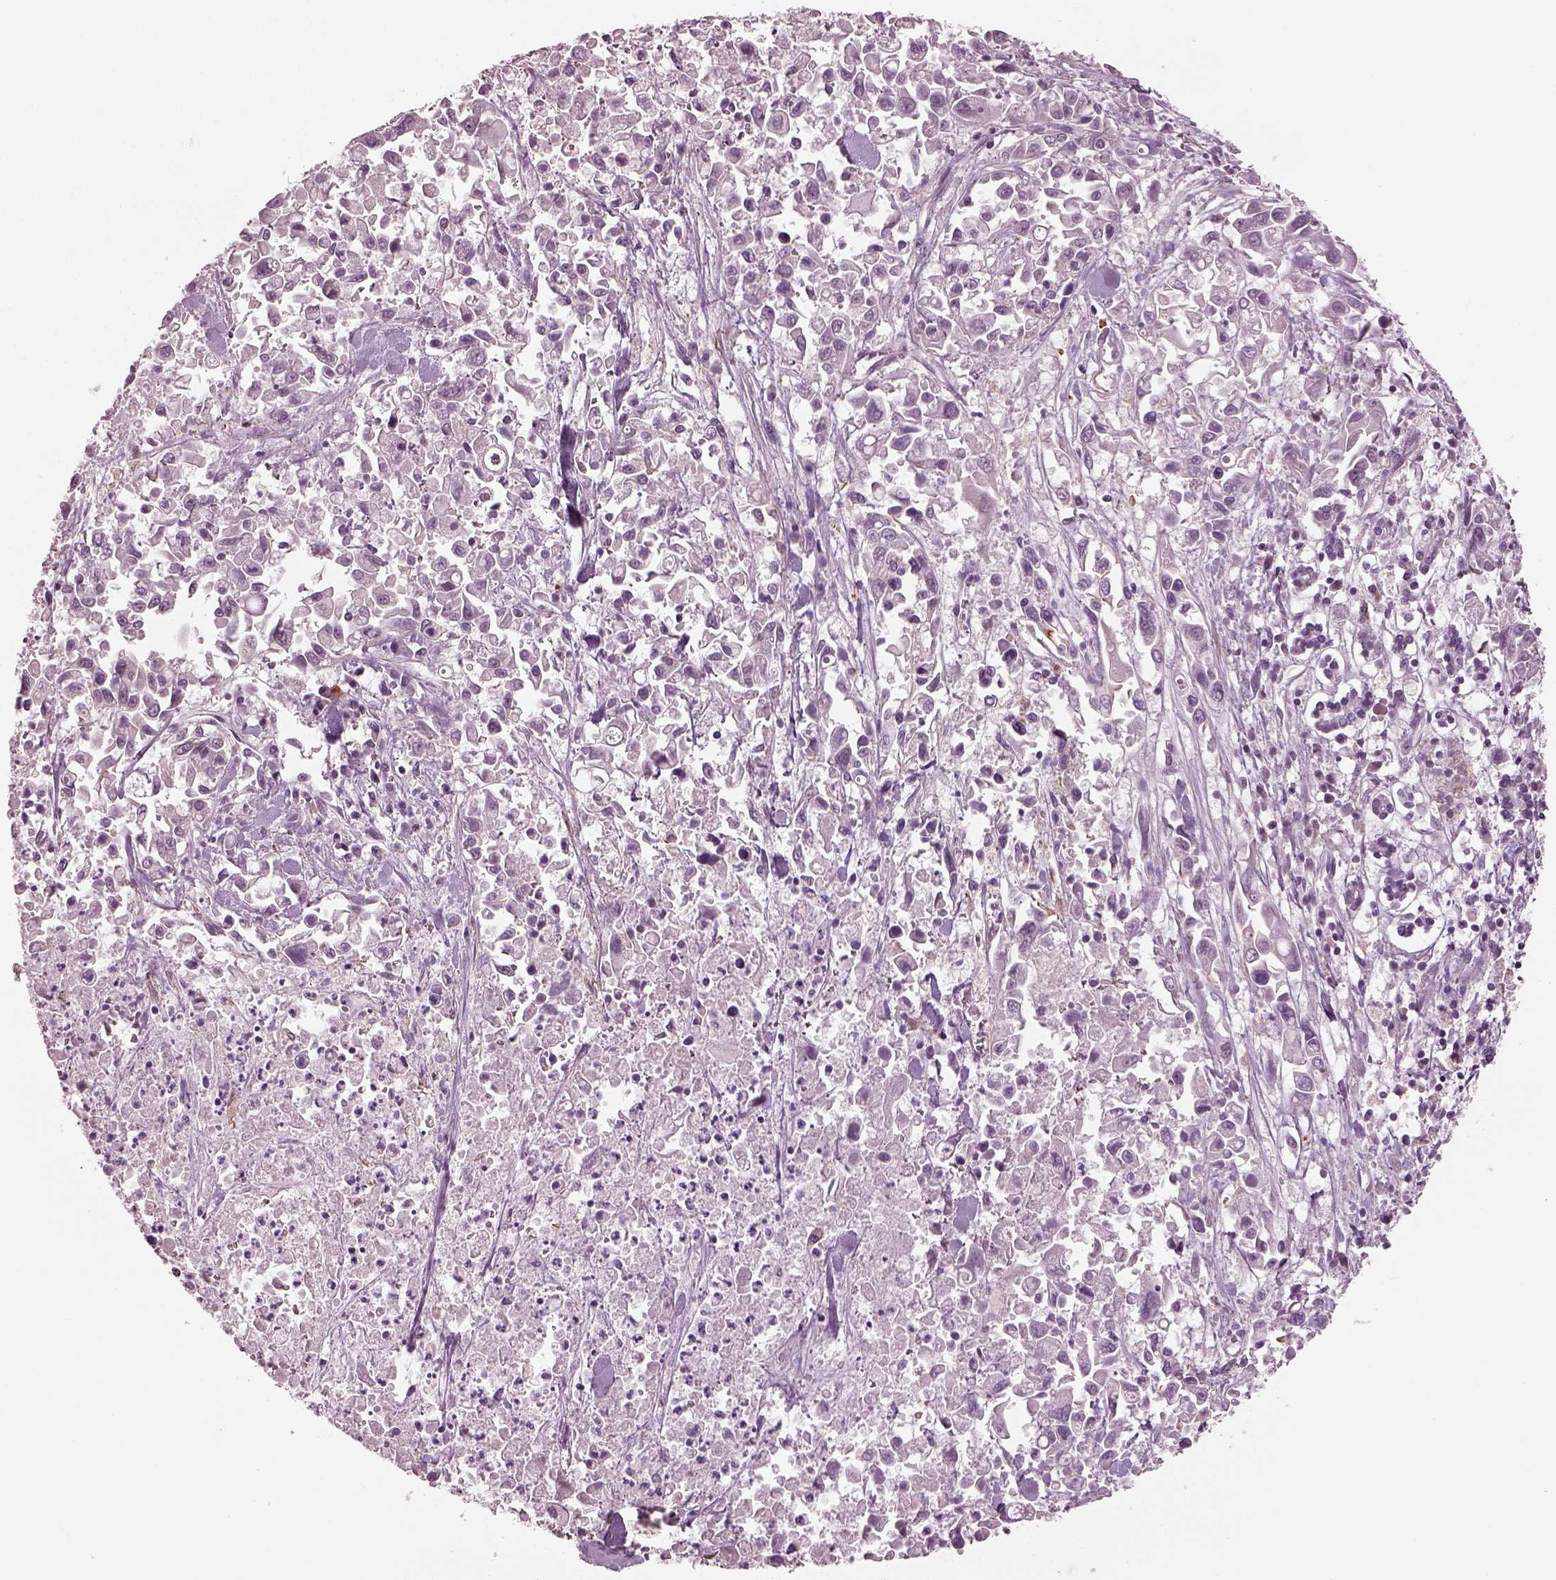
{"staining": {"intensity": "negative", "quantity": "none", "location": "none"}, "tissue": "pancreatic cancer", "cell_type": "Tumor cells", "image_type": "cancer", "snomed": [{"axis": "morphology", "description": "Adenocarcinoma, NOS"}, {"axis": "topography", "description": "Pancreas"}], "caption": "Immunohistochemistry image of neoplastic tissue: pancreatic cancer (adenocarcinoma) stained with DAB displays no significant protein staining in tumor cells.", "gene": "LSM14A", "patient": {"sex": "female", "age": 83}}